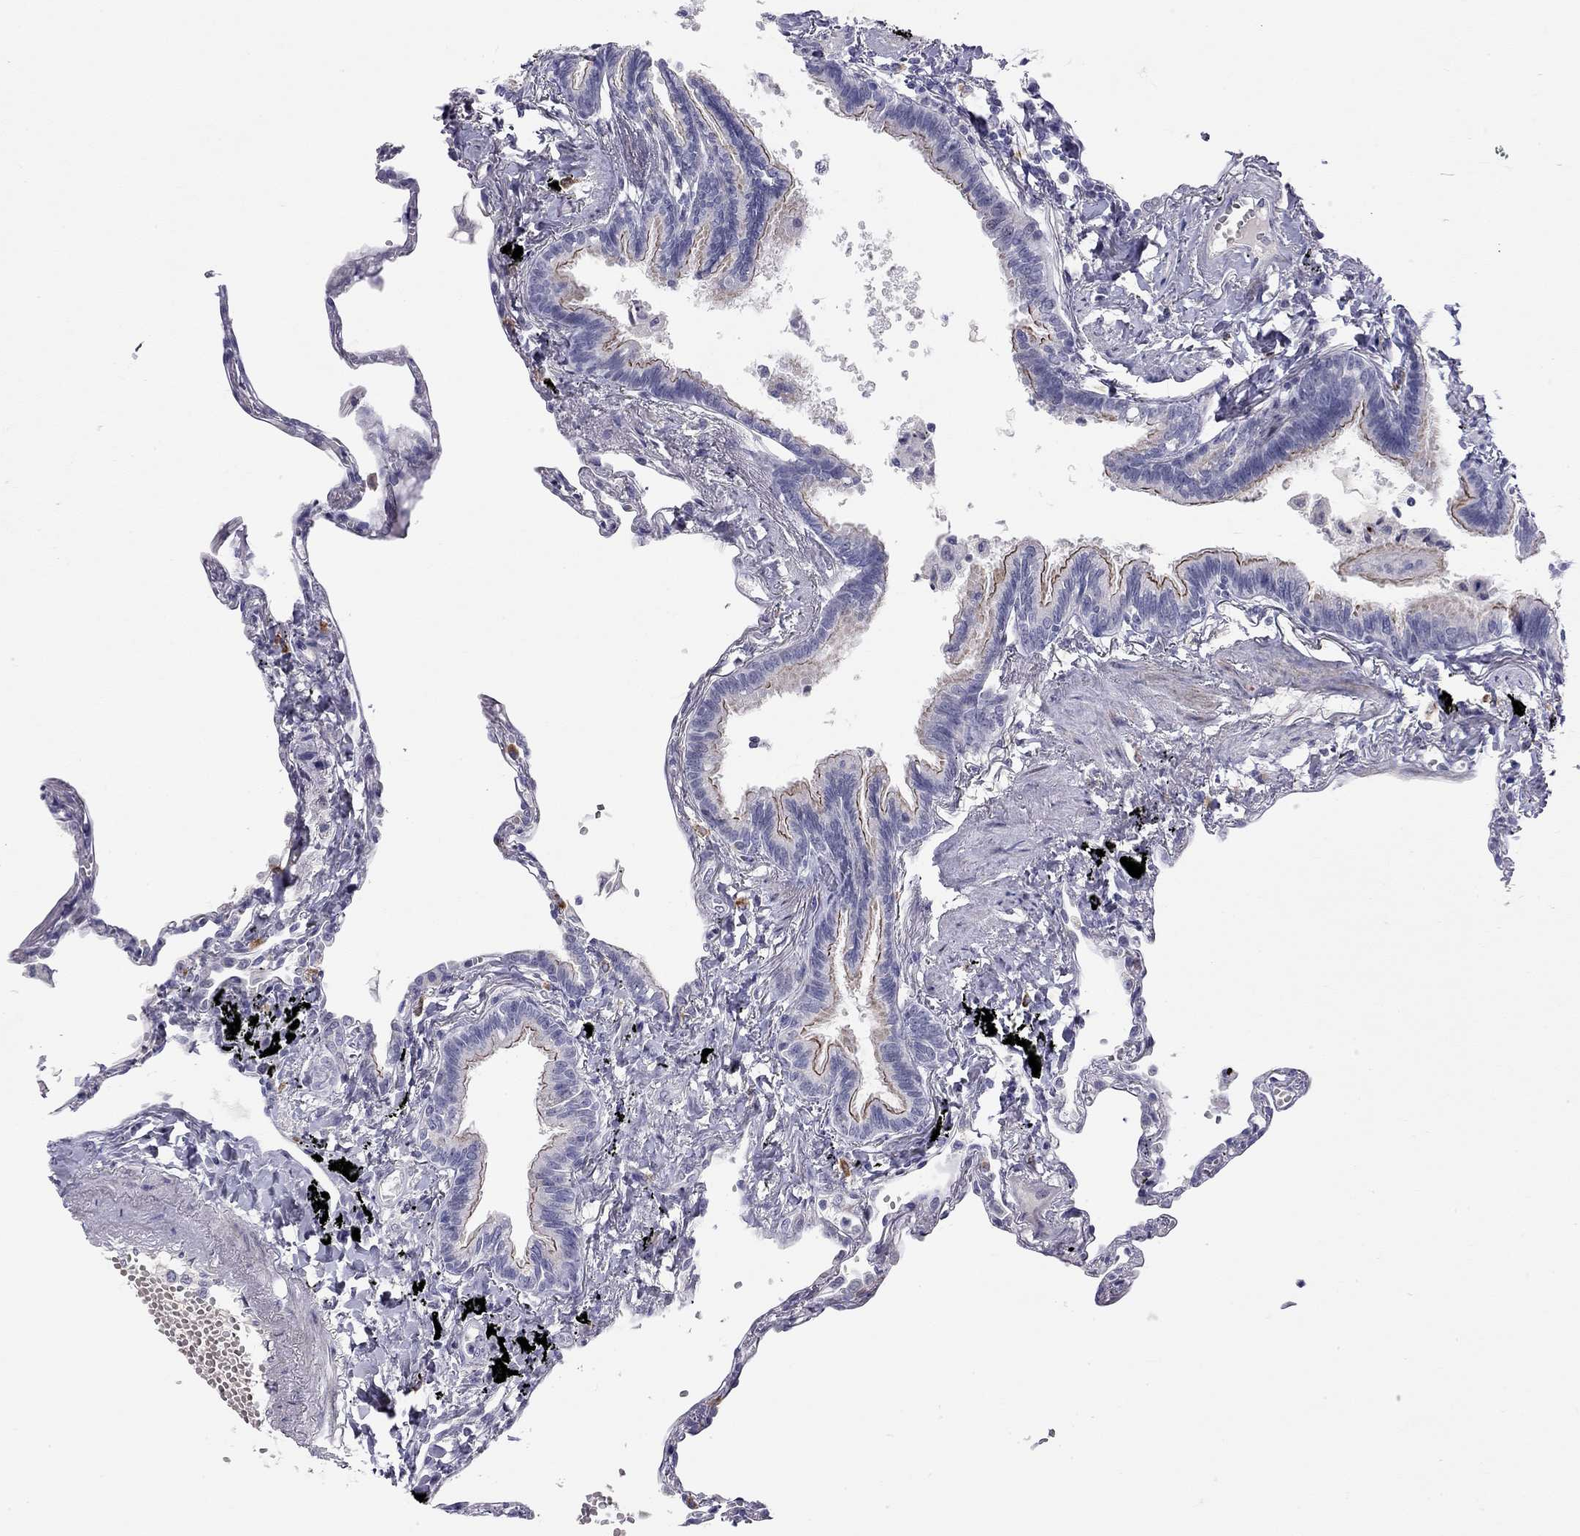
{"staining": {"intensity": "negative", "quantity": "none", "location": "none"}, "tissue": "lung", "cell_type": "Alveolar cells", "image_type": "normal", "snomed": [{"axis": "morphology", "description": "Normal tissue, NOS"}, {"axis": "topography", "description": "Lung"}], "caption": "DAB immunohistochemical staining of unremarkable lung displays no significant expression in alveolar cells.", "gene": "C8orf88", "patient": {"sex": "male", "age": 78}}